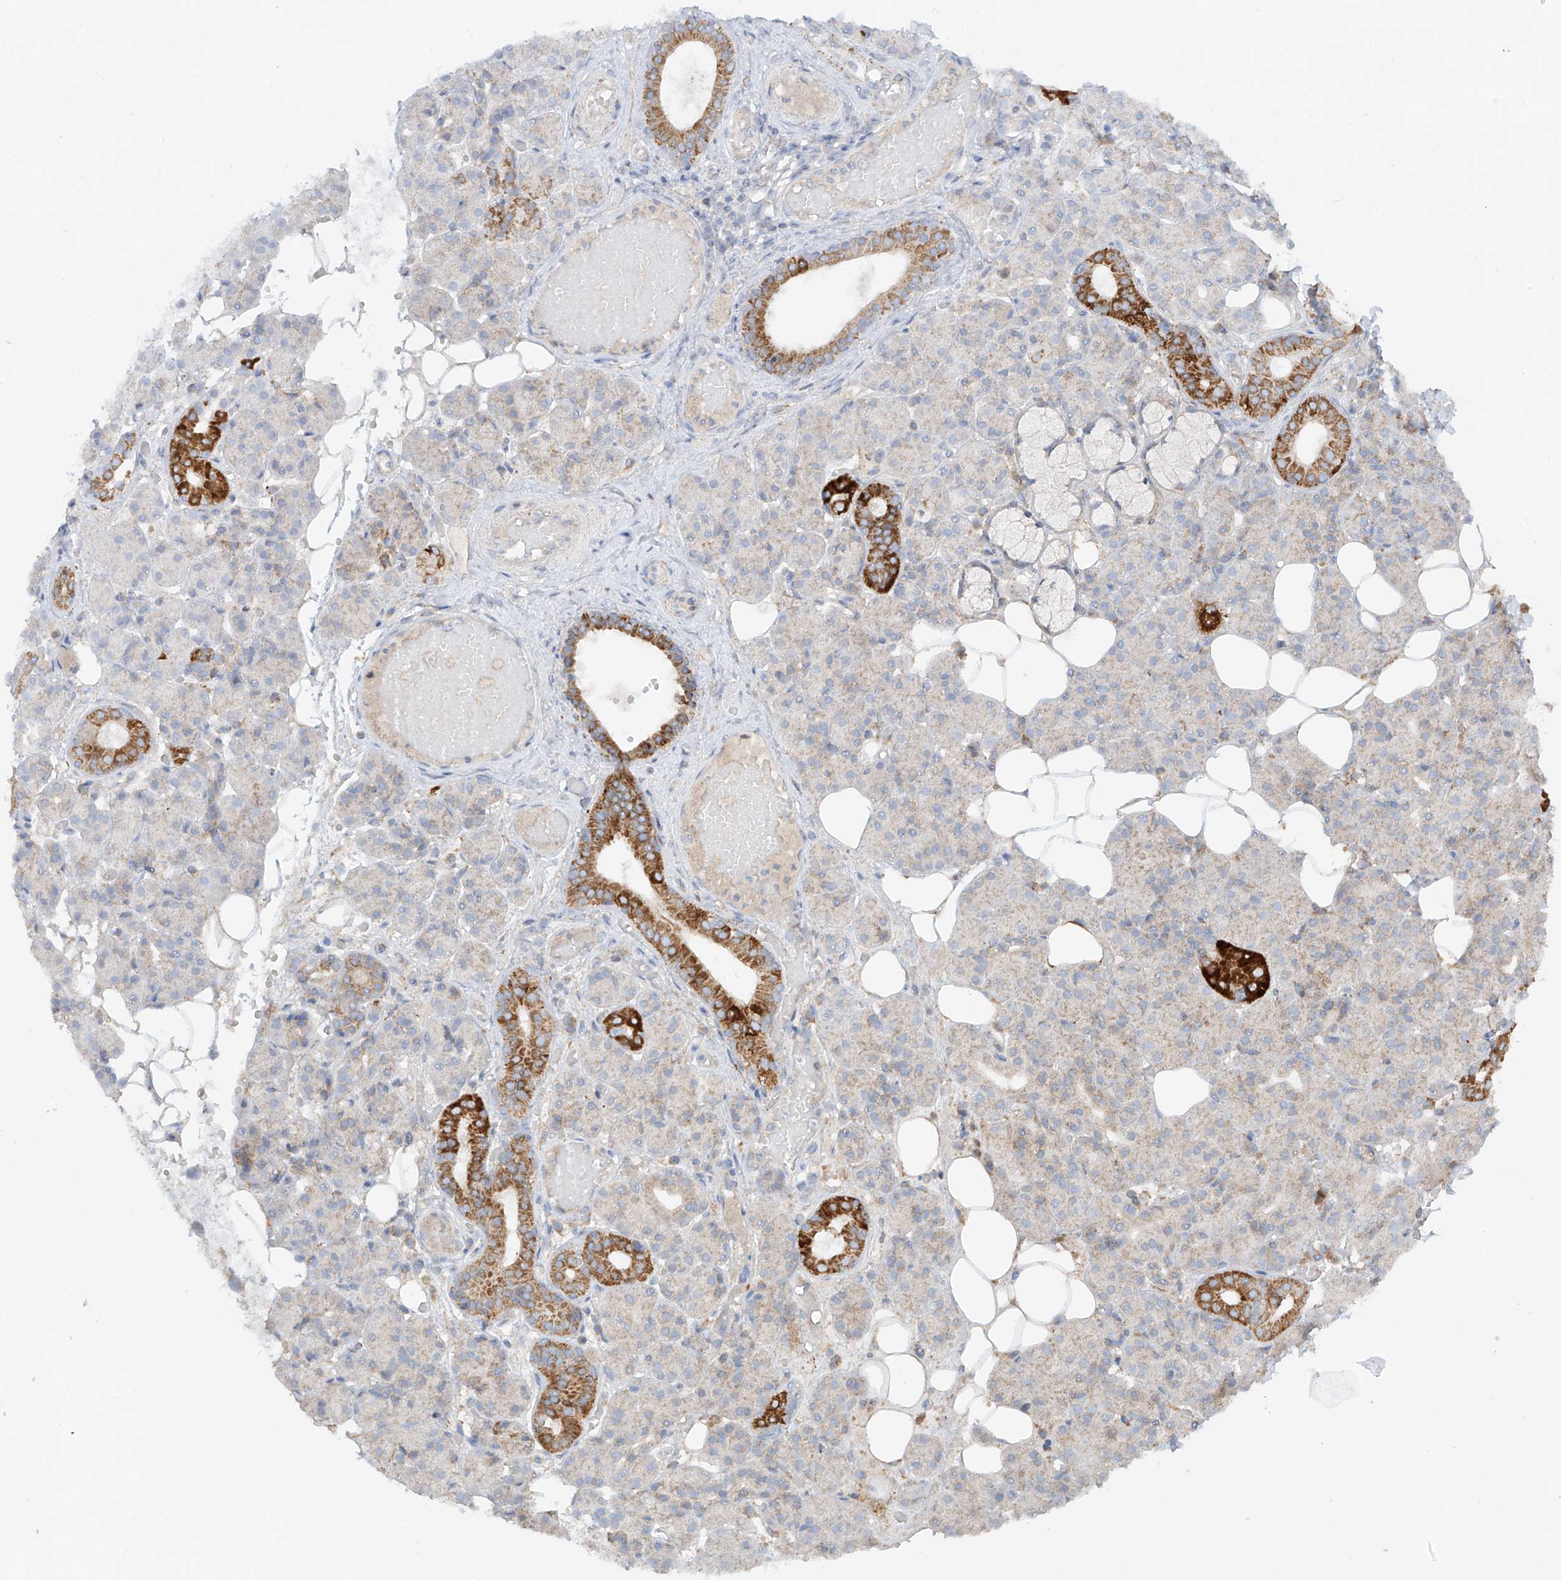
{"staining": {"intensity": "strong", "quantity": "<25%", "location": "cytoplasmic/membranous"}, "tissue": "salivary gland", "cell_type": "Glandular cells", "image_type": "normal", "snomed": [{"axis": "morphology", "description": "Normal tissue, NOS"}, {"axis": "topography", "description": "Salivary gland"}], "caption": "IHC micrograph of normal salivary gland stained for a protein (brown), which demonstrates medium levels of strong cytoplasmic/membranous staining in approximately <25% of glandular cells.", "gene": "COLGALT2", "patient": {"sex": "male", "age": 63}}